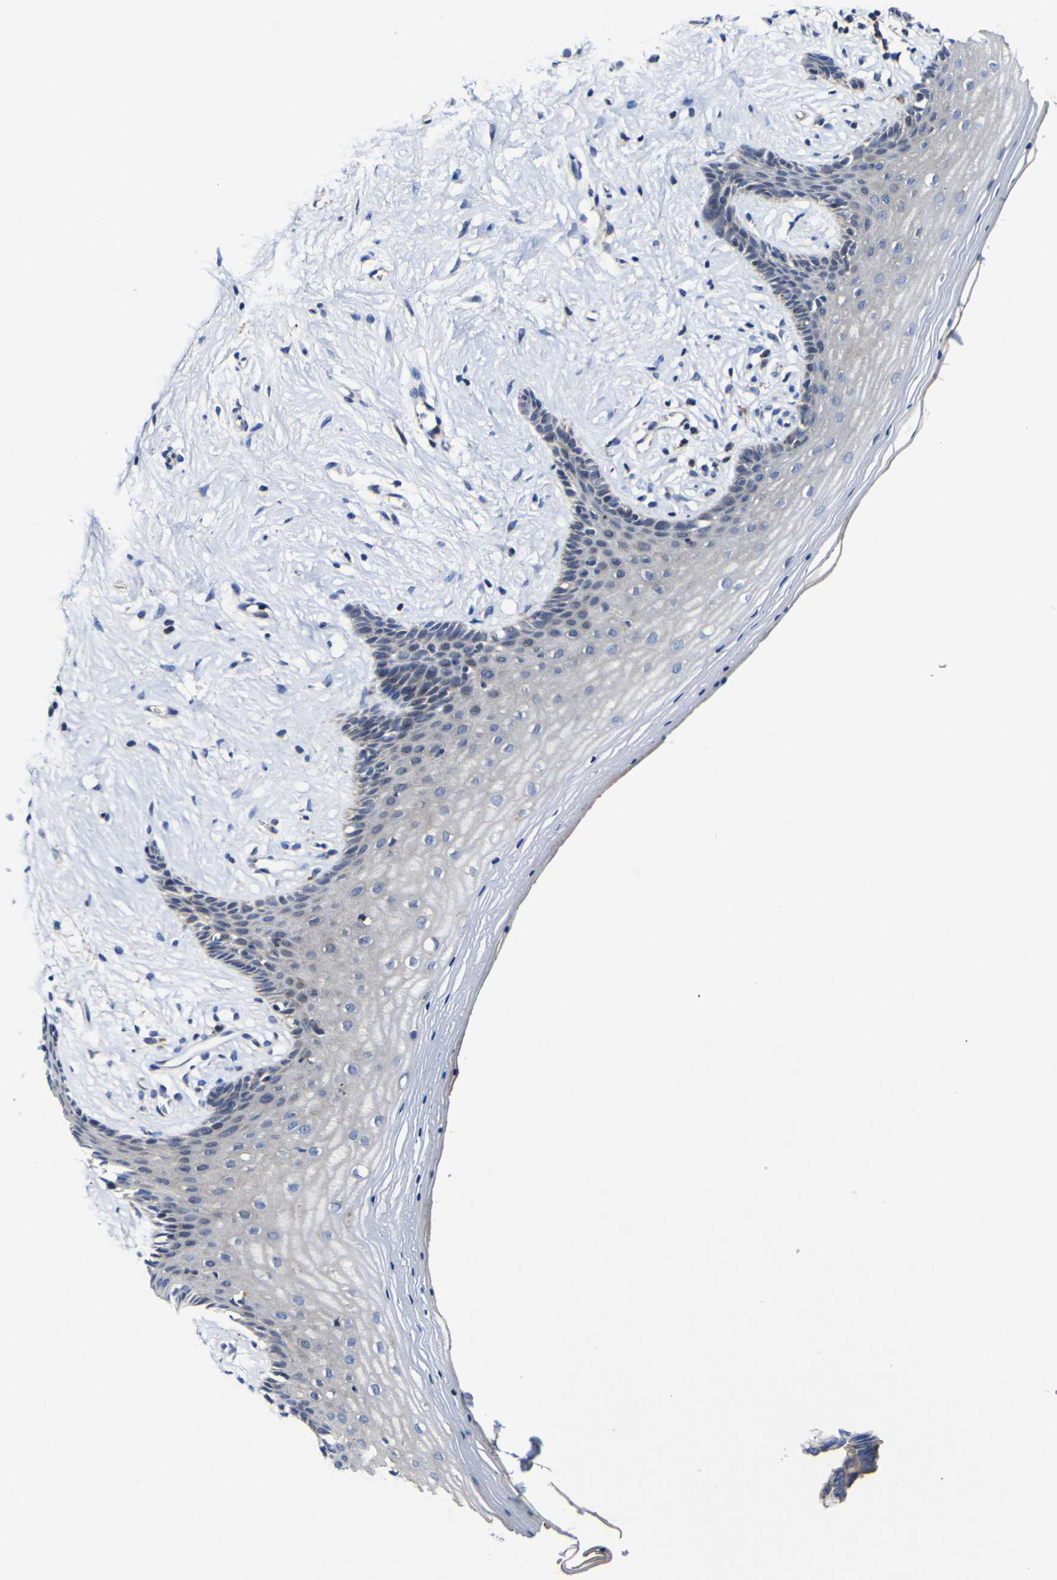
{"staining": {"intensity": "negative", "quantity": "none", "location": "none"}, "tissue": "vagina", "cell_type": "Squamous epithelial cells", "image_type": "normal", "snomed": [{"axis": "morphology", "description": "Normal tissue, NOS"}, {"axis": "topography", "description": "Vagina"}], "caption": "The micrograph demonstrates no staining of squamous epithelial cells in benign vagina.", "gene": "CCDC90B", "patient": {"sex": "female", "age": 44}}